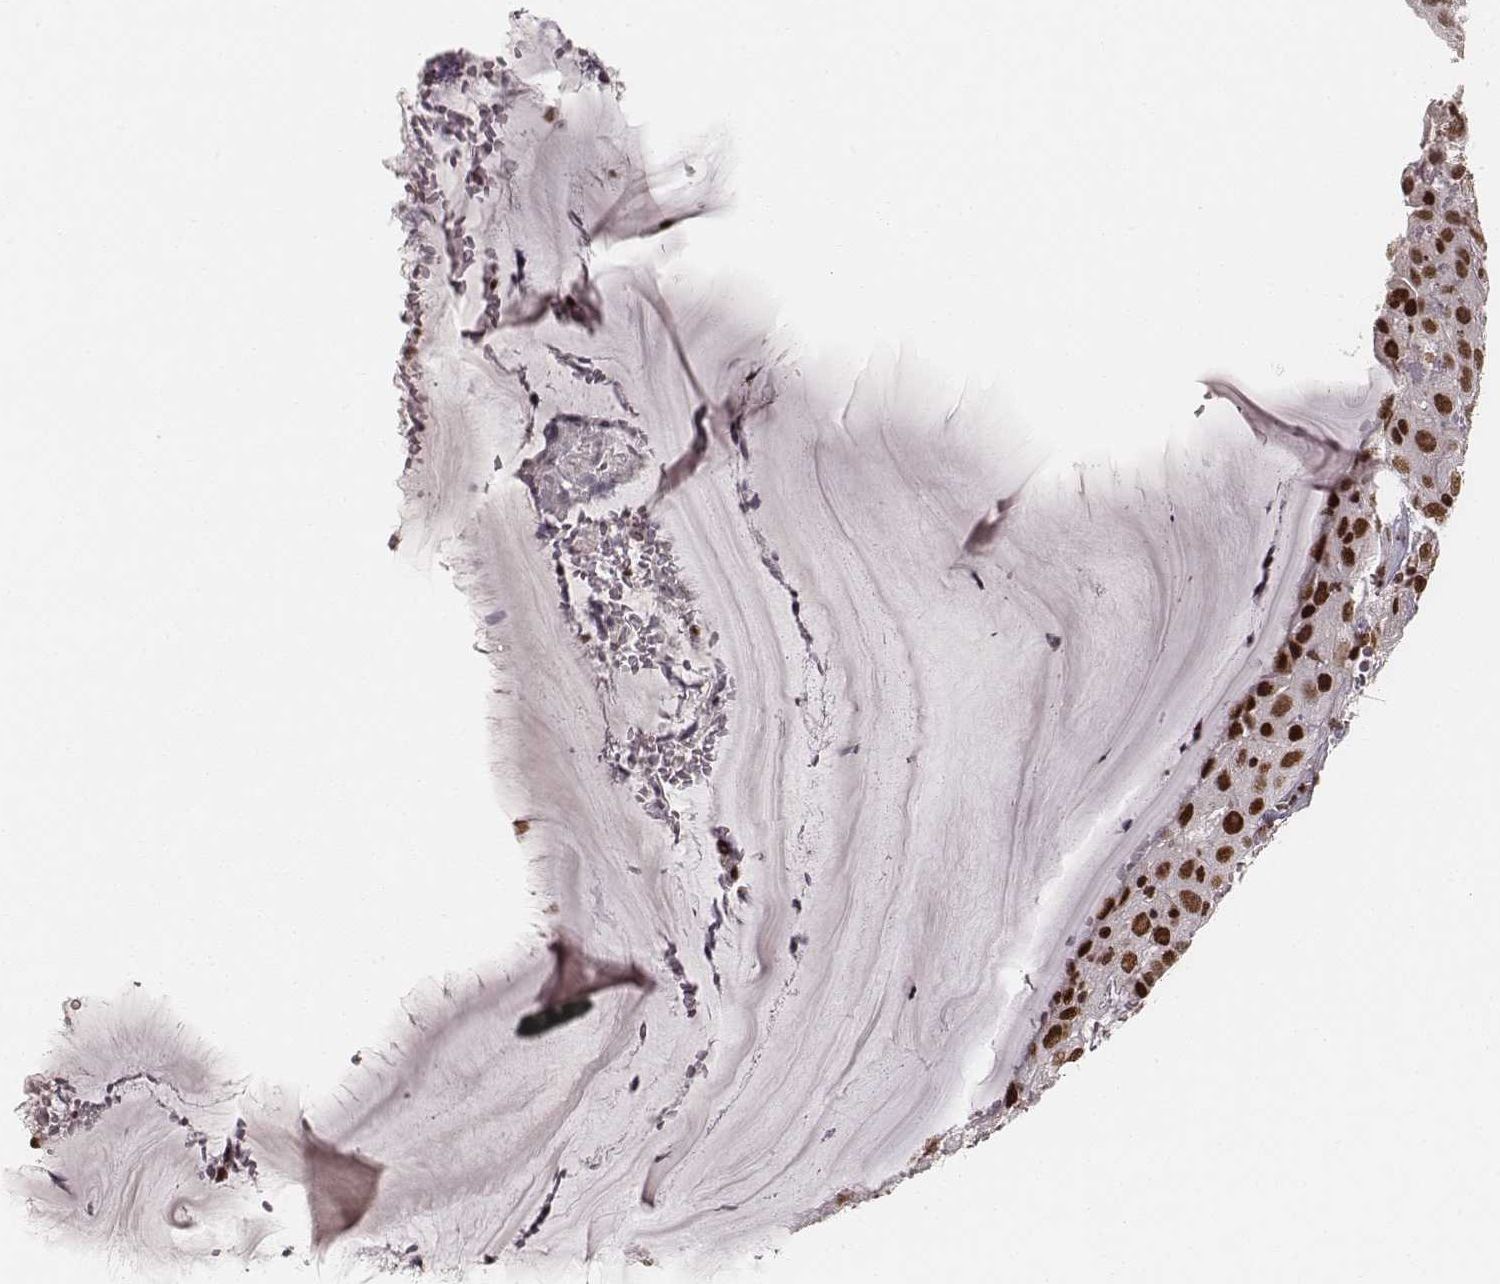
{"staining": {"intensity": "strong", "quantity": ">75%", "location": "nuclear"}, "tissue": "cervical cancer", "cell_type": "Tumor cells", "image_type": "cancer", "snomed": [{"axis": "morphology", "description": "Squamous cell carcinoma, NOS"}, {"axis": "topography", "description": "Cervix"}], "caption": "Strong nuclear staining is seen in about >75% of tumor cells in cervical cancer (squamous cell carcinoma).", "gene": "HNRNPC", "patient": {"sex": "female", "age": 32}}